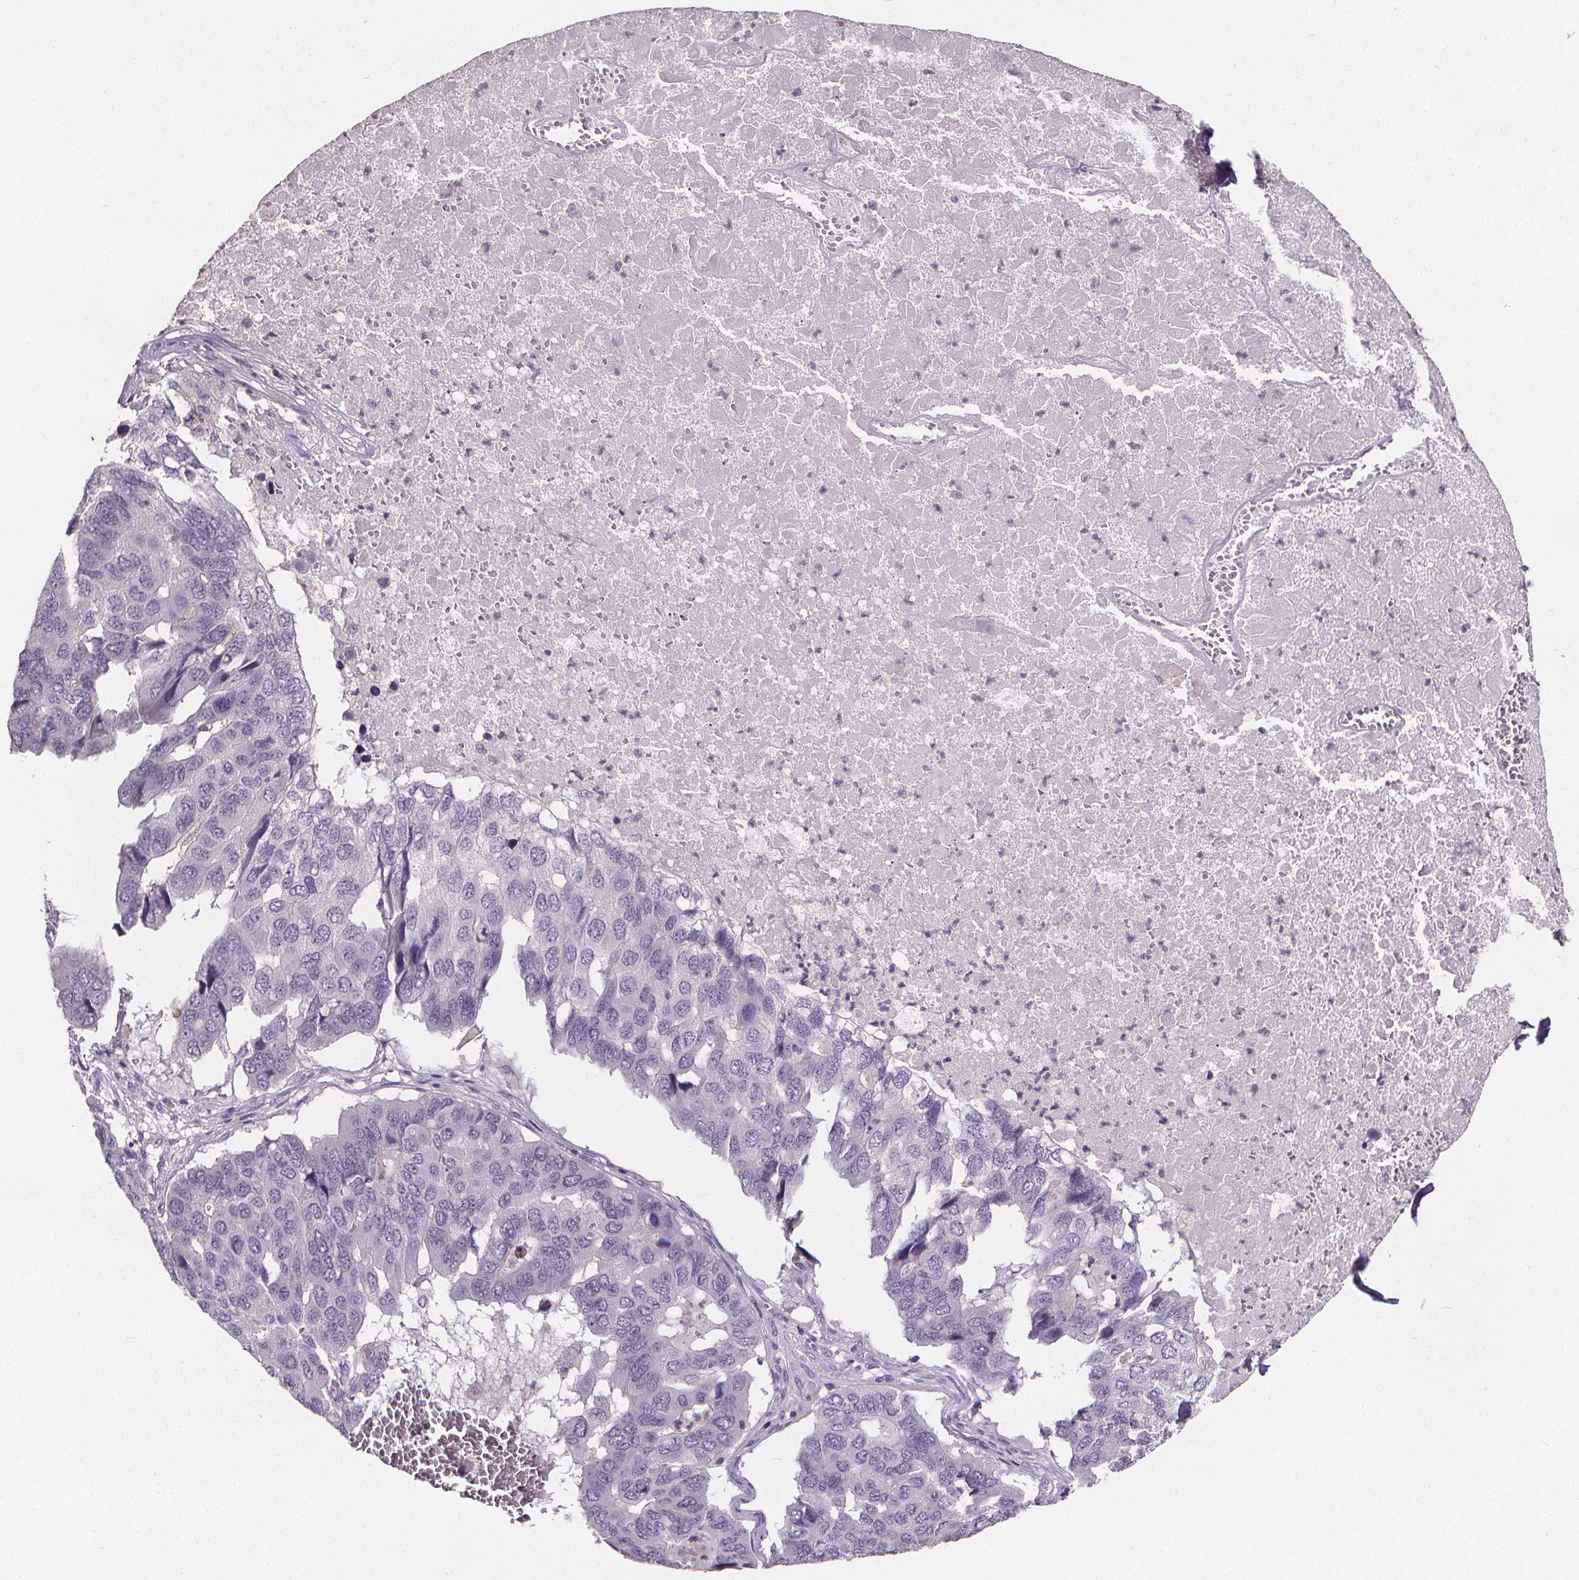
{"staining": {"intensity": "negative", "quantity": "none", "location": "none"}, "tissue": "pancreatic cancer", "cell_type": "Tumor cells", "image_type": "cancer", "snomed": [{"axis": "morphology", "description": "Adenocarcinoma, NOS"}, {"axis": "topography", "description": "Pancreas"}], "caption": "IHC image of neoplastic tissue: human pancreatic cancer stained with DAB (3,3'-diaminobenzidine) exhibits no significant protein staining in tumor cells.", "gene": "ATP6V1D", "patient": {"sex": "male", "age": 50}}